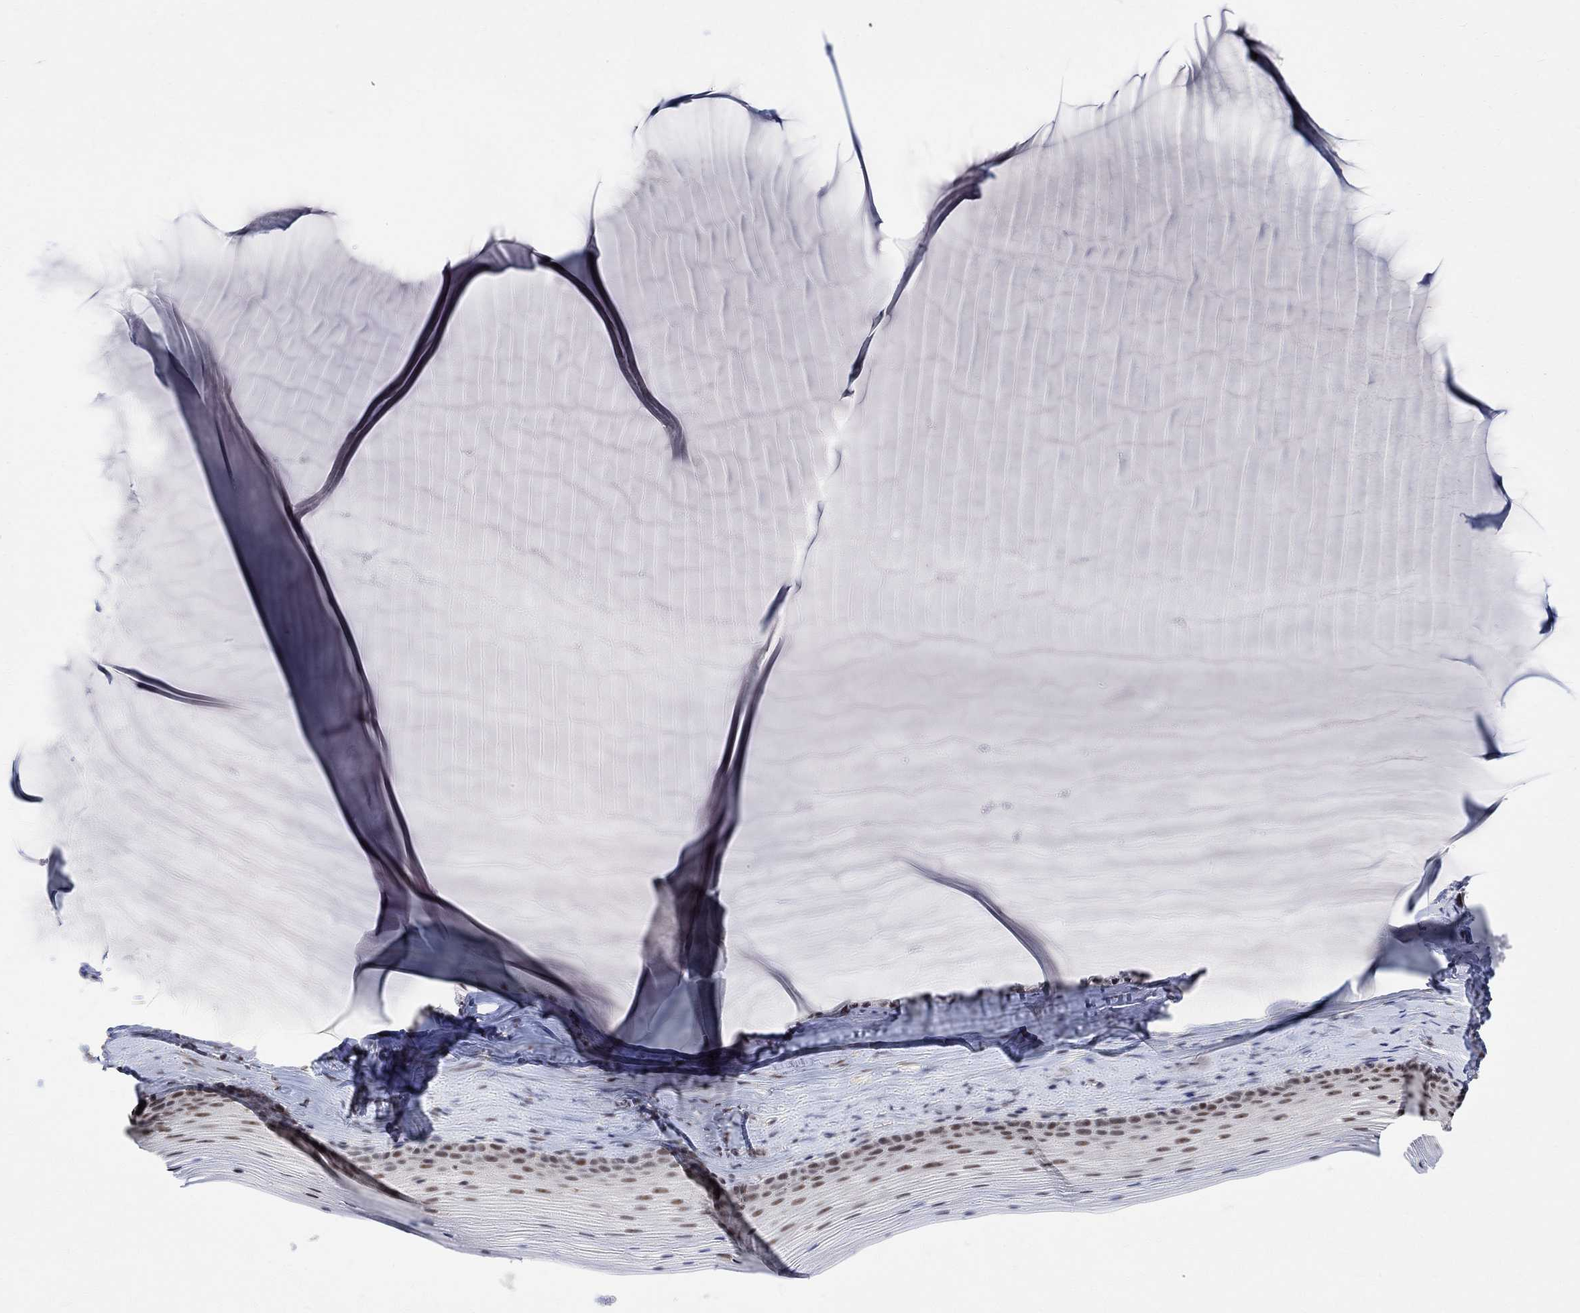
{"staining": {"intensity": "moderate", "quantity": ">75%", "location": "nuclear"}, "tissue": "cervix", "cell_type": "Glandular cells", "image_type": "normal", "snomed": [{"axis": "morphology", "description": "Normal tissue, NOS"}, {"axis": "topography", "description": "Cervix"}], "caption": "Protein staining displays moderate nuclear expression in approximately >75% of glandular cells in normal cervix. (Brightfield microscopy of DAB IHC at high magnification).", "gene": "E4F1", "patient": {"sex": "female", "age": 40}}